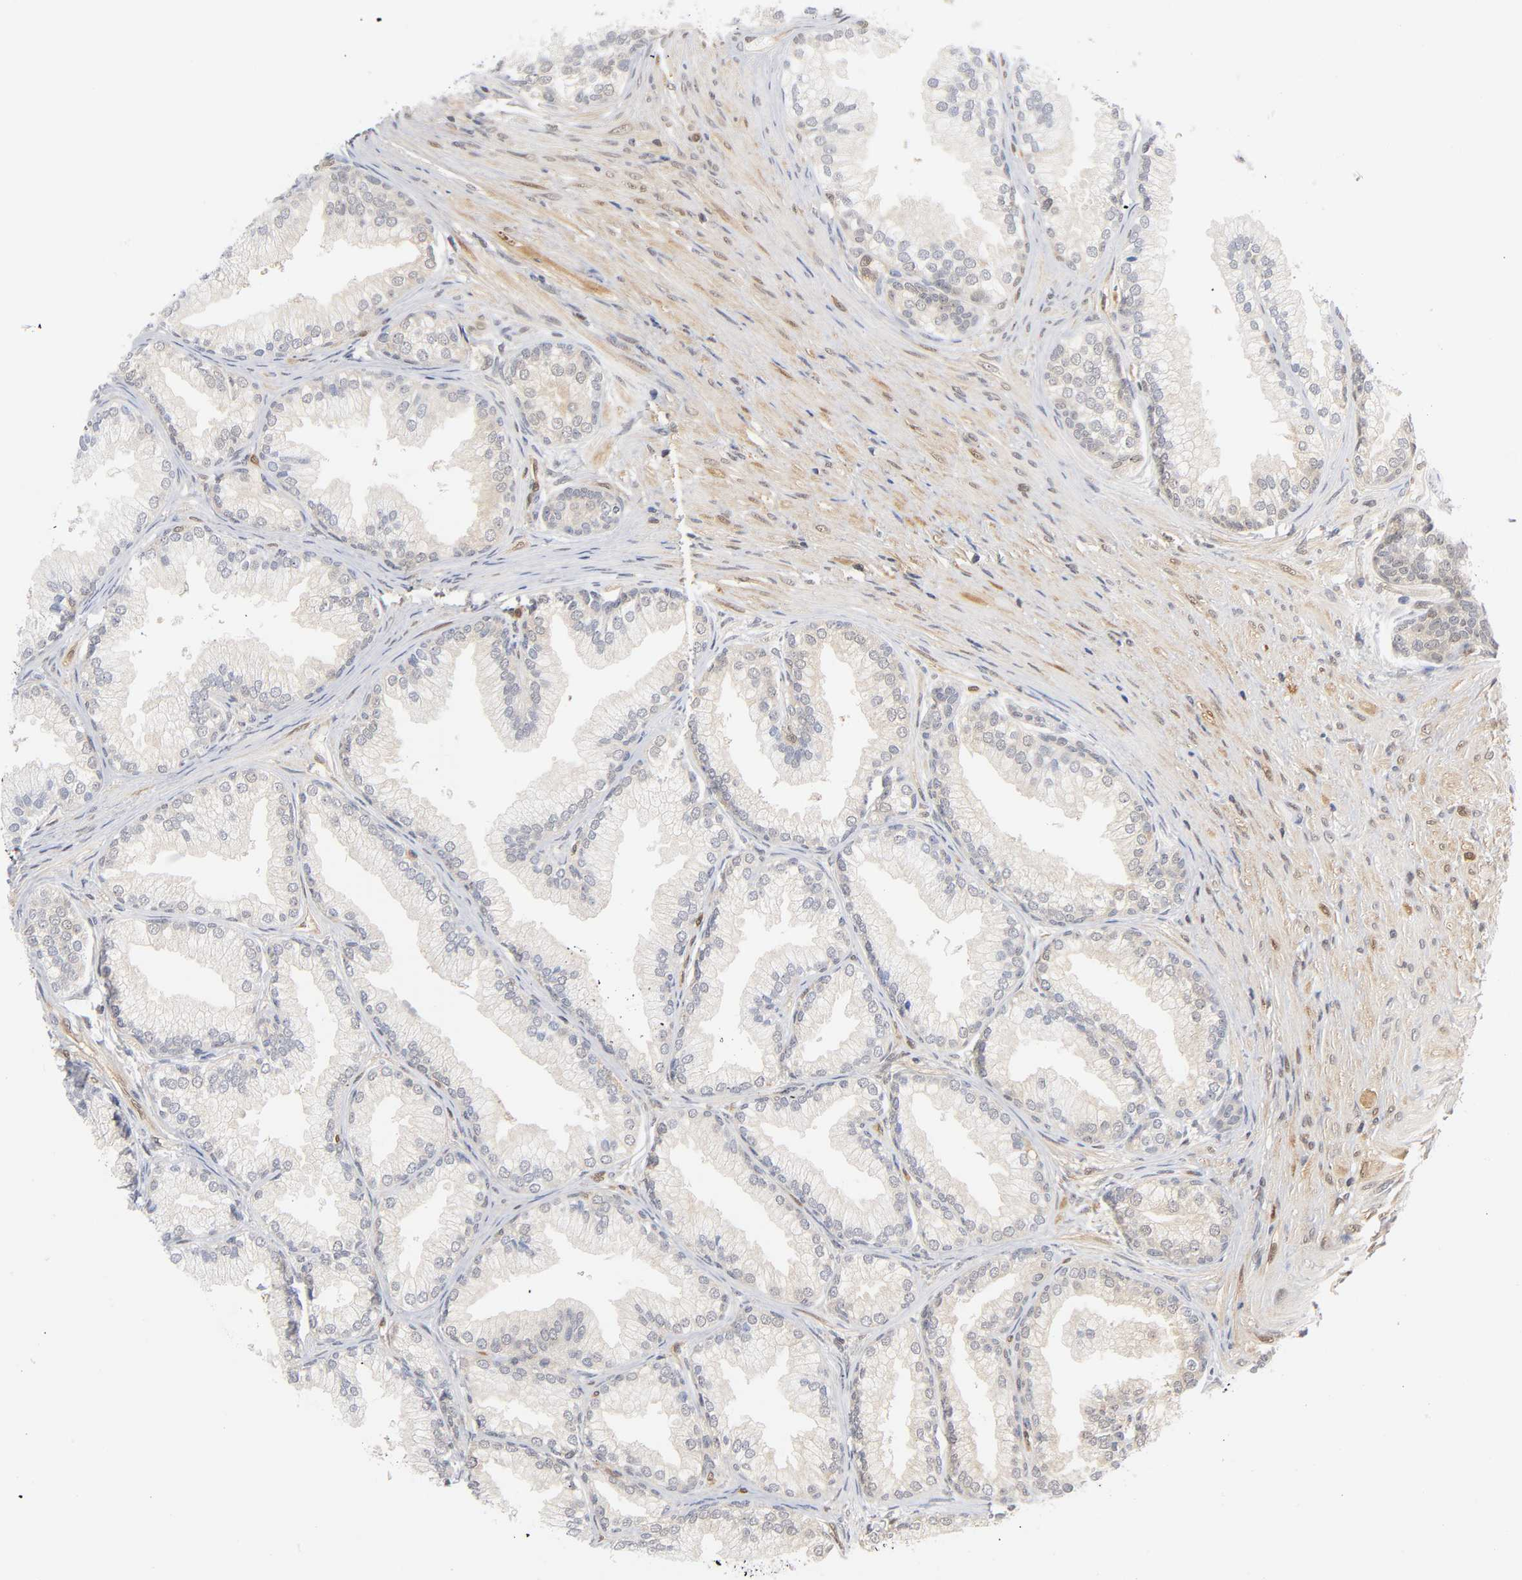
{"staining": {"intensity": "negative", "quantity": "none", "location": "none"}, "tissue": "prostate", "cell_type": "Glandular cells", "image_type": "normal", "snomed": [{"axis": "morphology", "description": "Normal tissue, NOS"}, {"axis": "topography", "description": "Prostate"}], "caption": "High power microscopy histopathology image of an immunohistochemistry histopathology image of unremarkable prostate, revealing no significant staining in glandular cells. Brightfield microscopy of immunohistochemistry stained with DAB (3,3'-diaminobenzidine) (brown) and hematoxylin (blue), captured at high magnification.", "gene": "DFFB", "patient": {"sex": "male", "age": 76}}